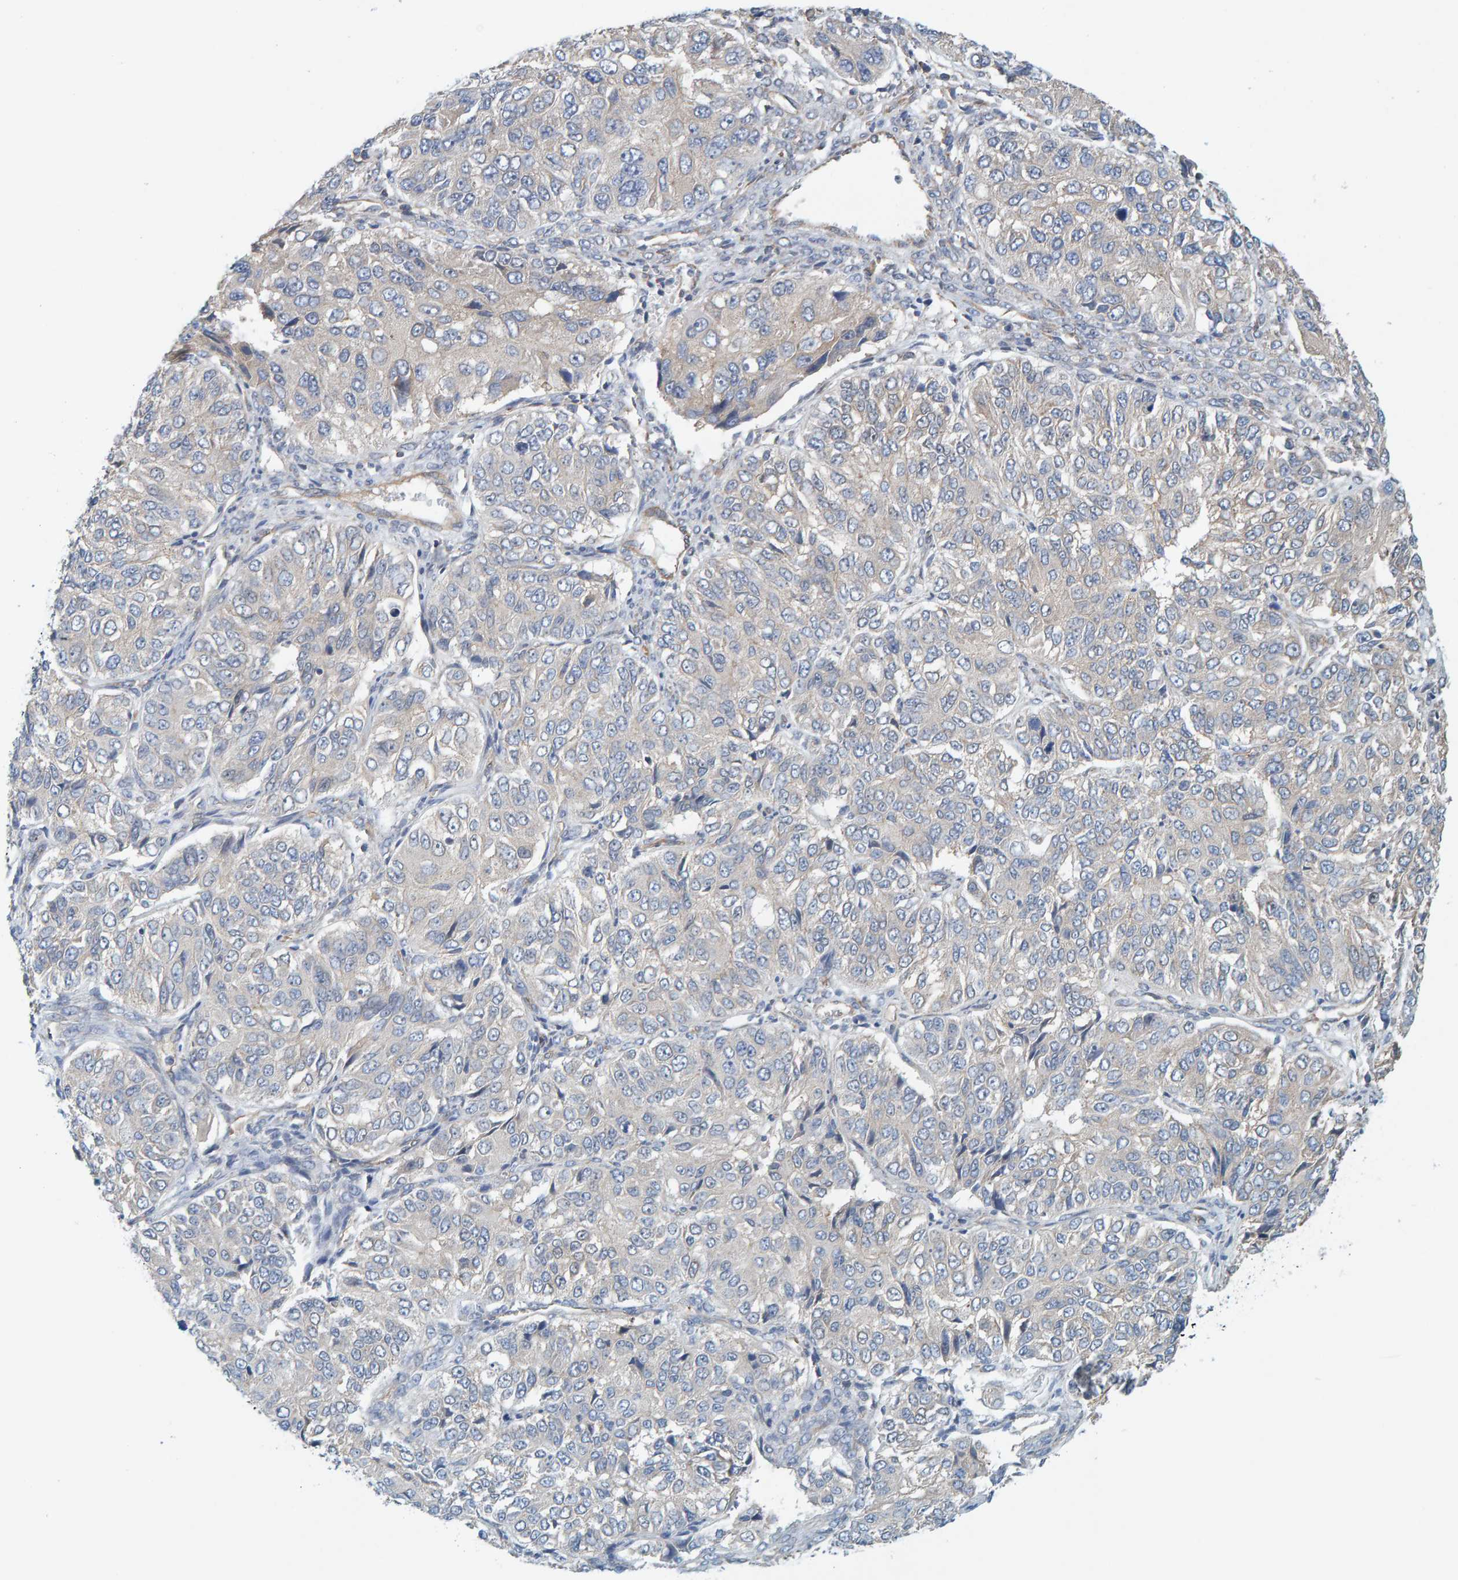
{"staining": {"intensity": "negative", "quantity": "none", "location": "none"}, "tissue": "ovarian cancer", "cell_type": "Tumor cells", "image_type": "cancer", "snomed": [{"axis": "morphology", "description": "Carcinoma, endometroid"}, {"axis": "topography", "description": "Ovary"}], "caption": "A high-resolution photomicrograph shows immunohistochemistry staining of ovarian cancer, which shows no significant expression in tumor cells.", "gene": "PRKD2", "patient": {"sex": "female", "age": 51}}